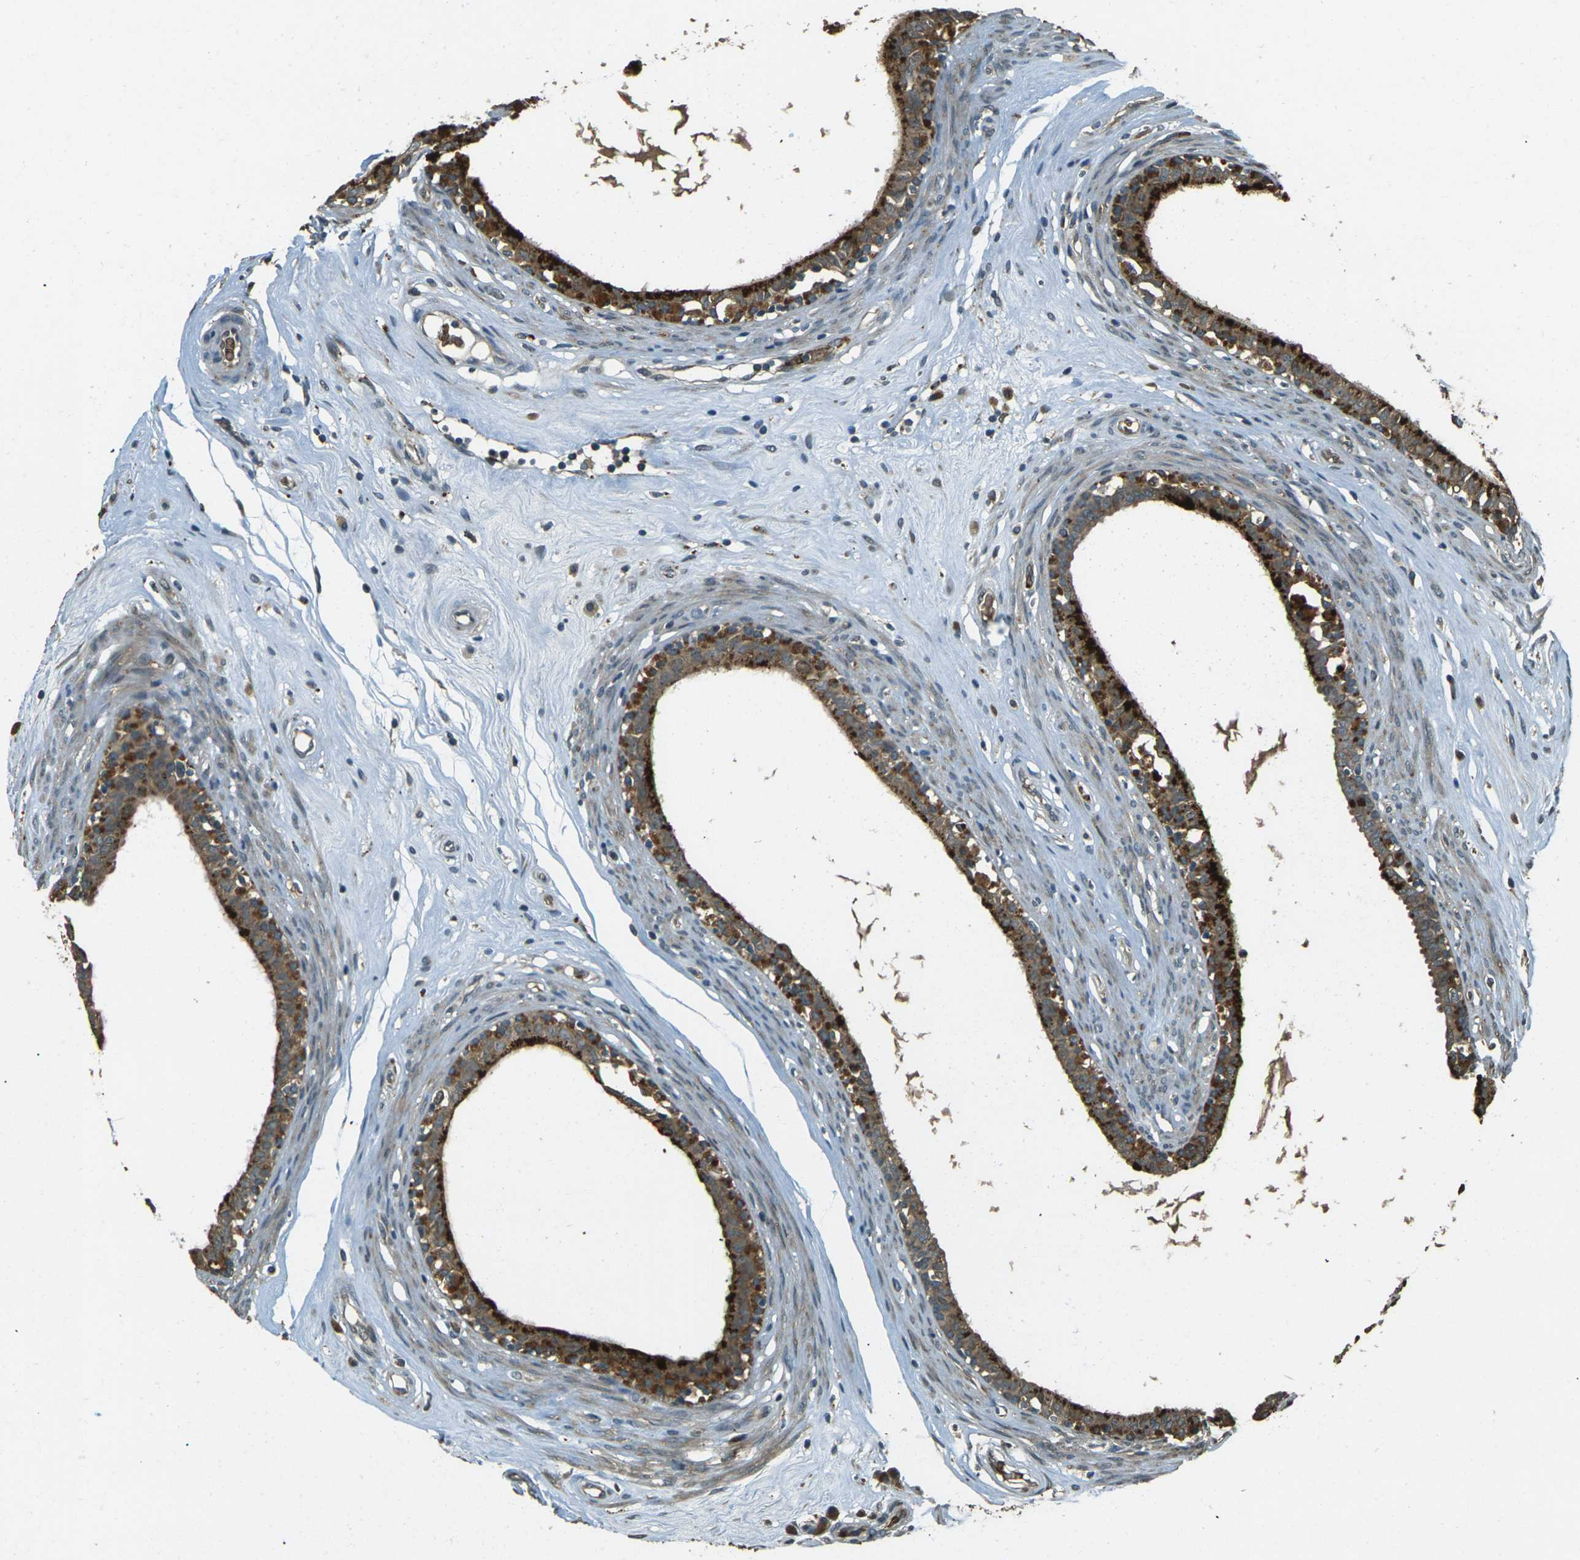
{"staining": {"intensity": "strong", "quantity": ">75%", "location": "cytoplasmic/membranous"}, "tissue": "epididymis", "cell_type": "Glandular cells", "image_type": "normal", "snomed": [{"axis": "morphology", "description": "Normal tissue, NOS"}, {"axis": "morphology", "description": "Inflammation, NOS"}, {"axis": "topography", "description": "Epididymis"}], "caption": "Glandular cells show high levels of strong cytoplasmic/membranous positivity in approximately >75% of cells in normal human epididymis.", "gene": "TOR1A", "patient": {"sex": "male", "age": 84}}